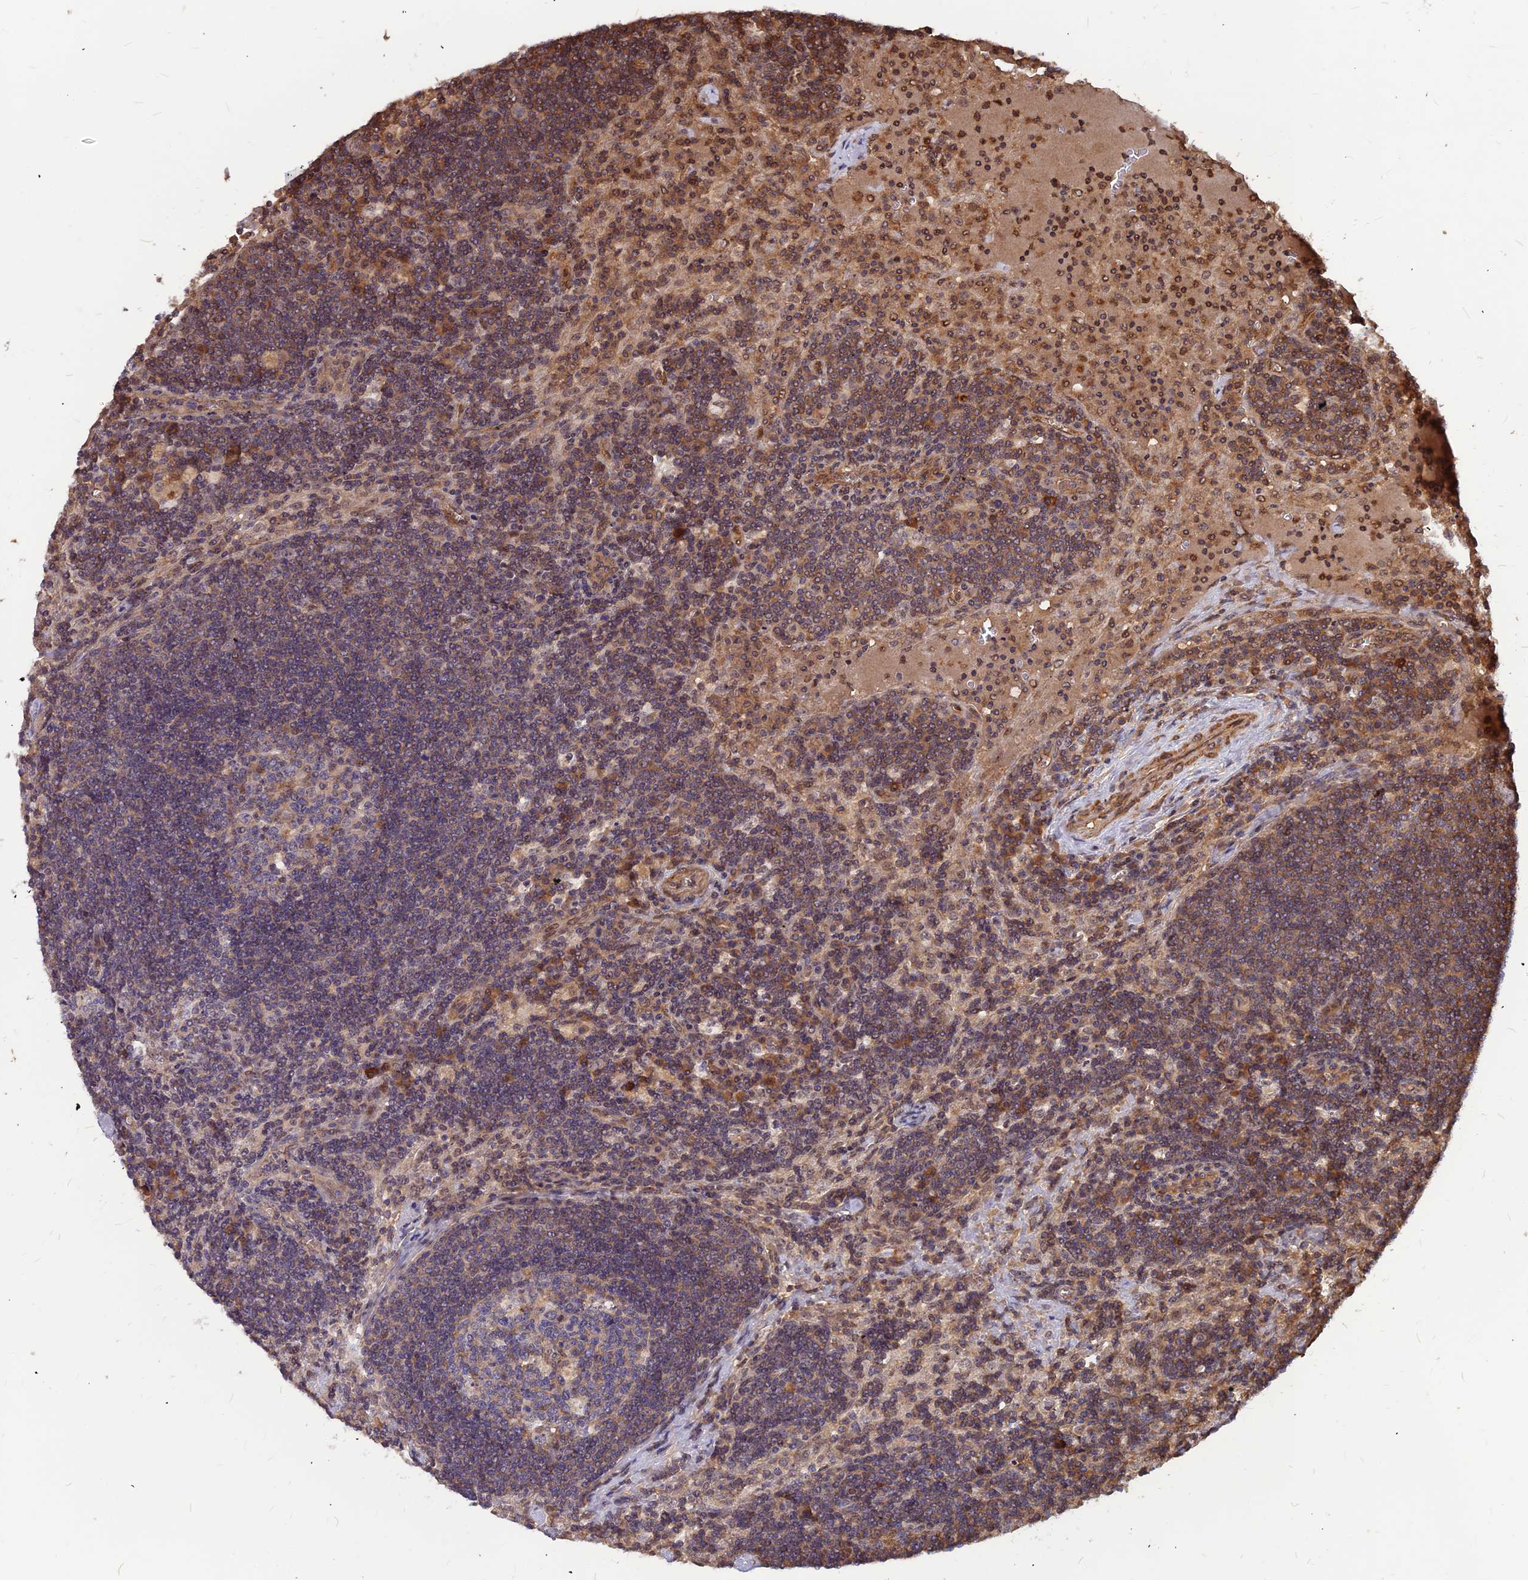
{"staining": {"intensity": "moderate", "quantity": "25%-75%", "location": "cytoplasmic/membranous"}, "tissue": "lymph node", "cell_type": "Germinal center cells", "image_type": "normal", "snomed": [{"axis": "morphology", "description": "Normal tissue, NOS"}, {"axis": "topography", "description": "Lymph node"}], "caption": "Immunohistochemistry (IHC) staining of benign lymph node, which shows medium levels of moderate cytoplasmic/membranous staining in about 25%-75% of germinal center cells indicating moderate cytoplasmic/membranous protein positivity. The staining was performed using DAB (3,3'-diaminobenzidine) (brown) for protein detection and nuclei were counterstained in hematoxylin (blue).", "gene": "ZNF467", "patient": {"sex": "male", "age": 58}}